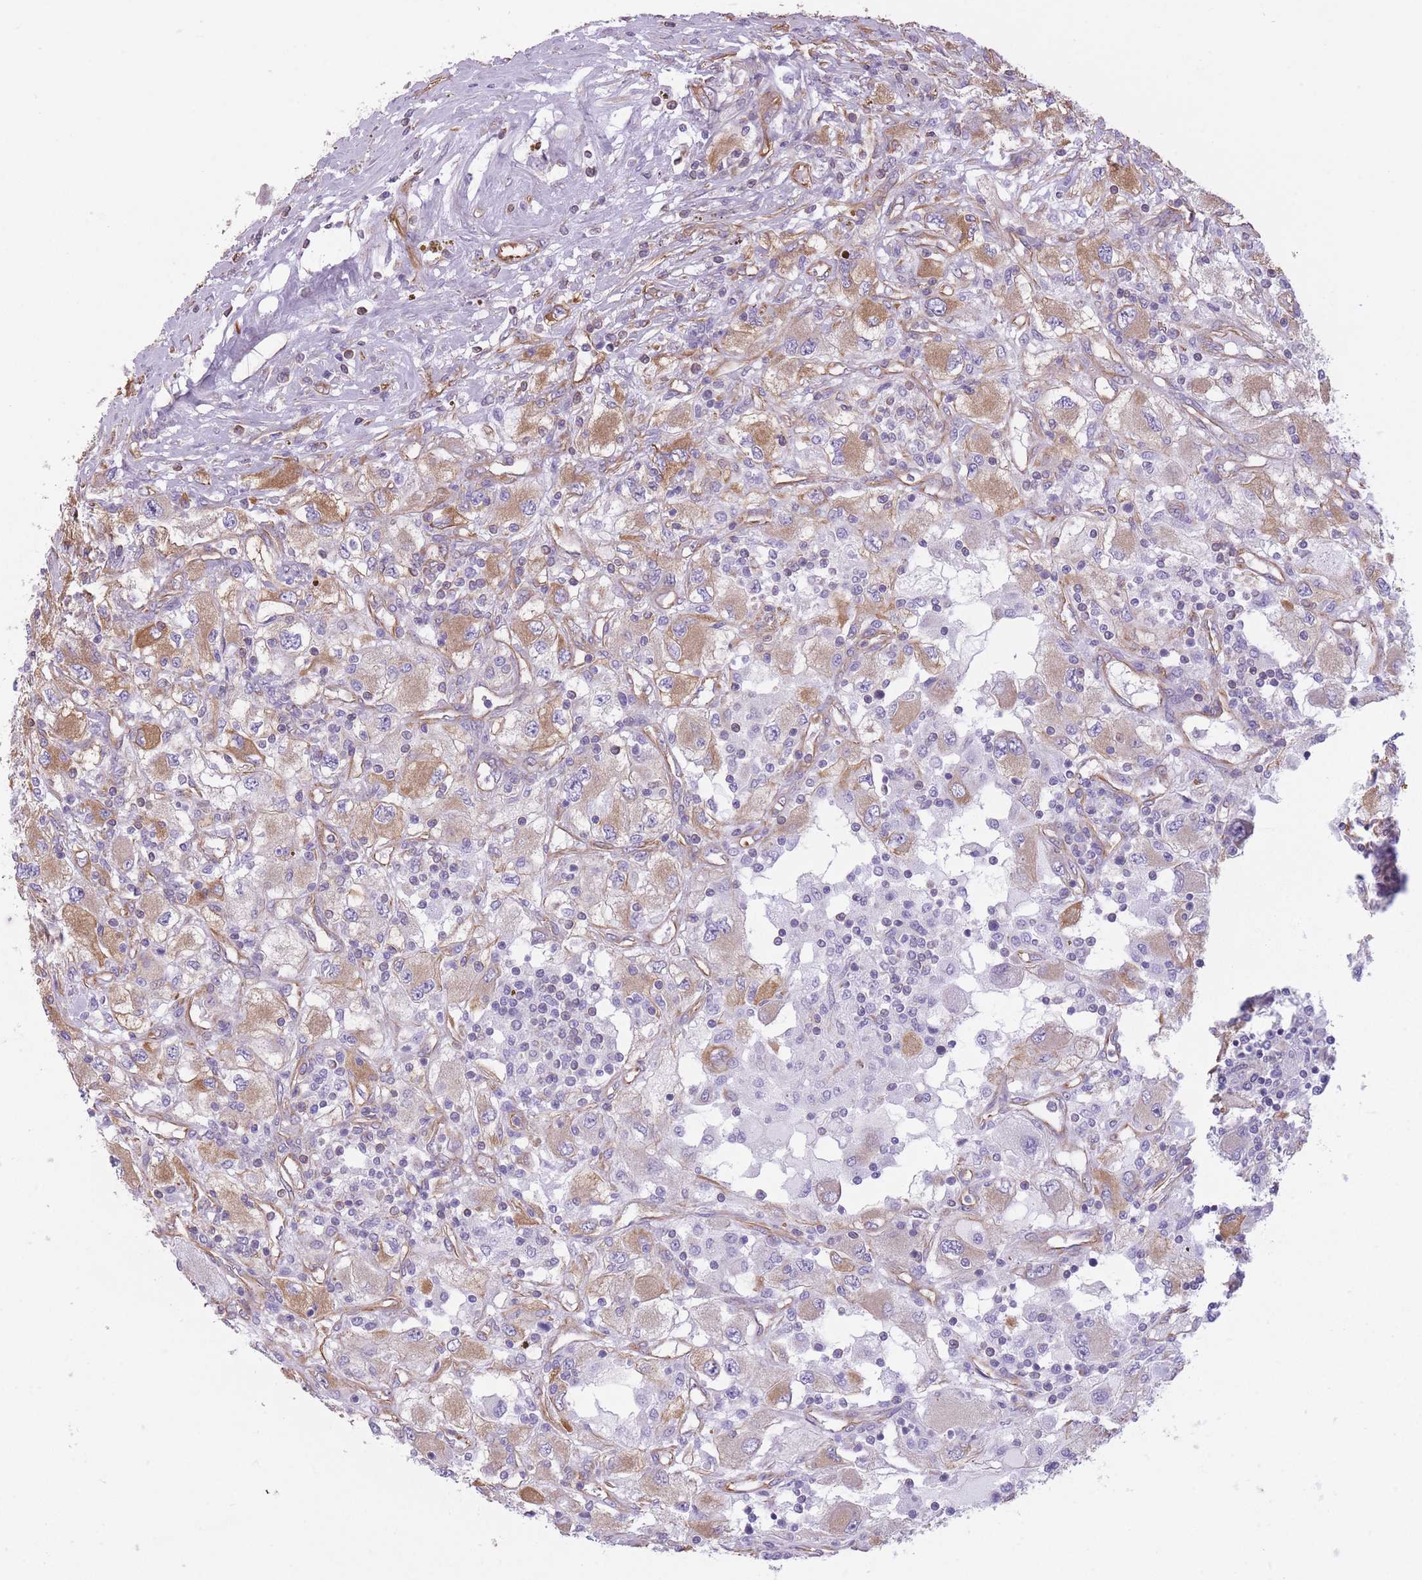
{"staining": {"intensity": "moderate", "quantity": "25%-75%", "location": "cytoplasmic/membranous"}, "tissue": "renal cancer", "cell_type": "Tumor cells", "image_type": "cancer", "snomed": [{"axis": "morphology", "description": "Adenocarcinoma, NOS"}, {"axis": "topography", "description": "Kidney"}], "caption": "This histopathology image shows IHC staining of human renal adenocarcinoma, with medium moderate cytoplasmic/membranous expression in about 25%-75% of tumor cells.", "gene": "ADD1", "patient": {"sex": "female", "age": 67}}